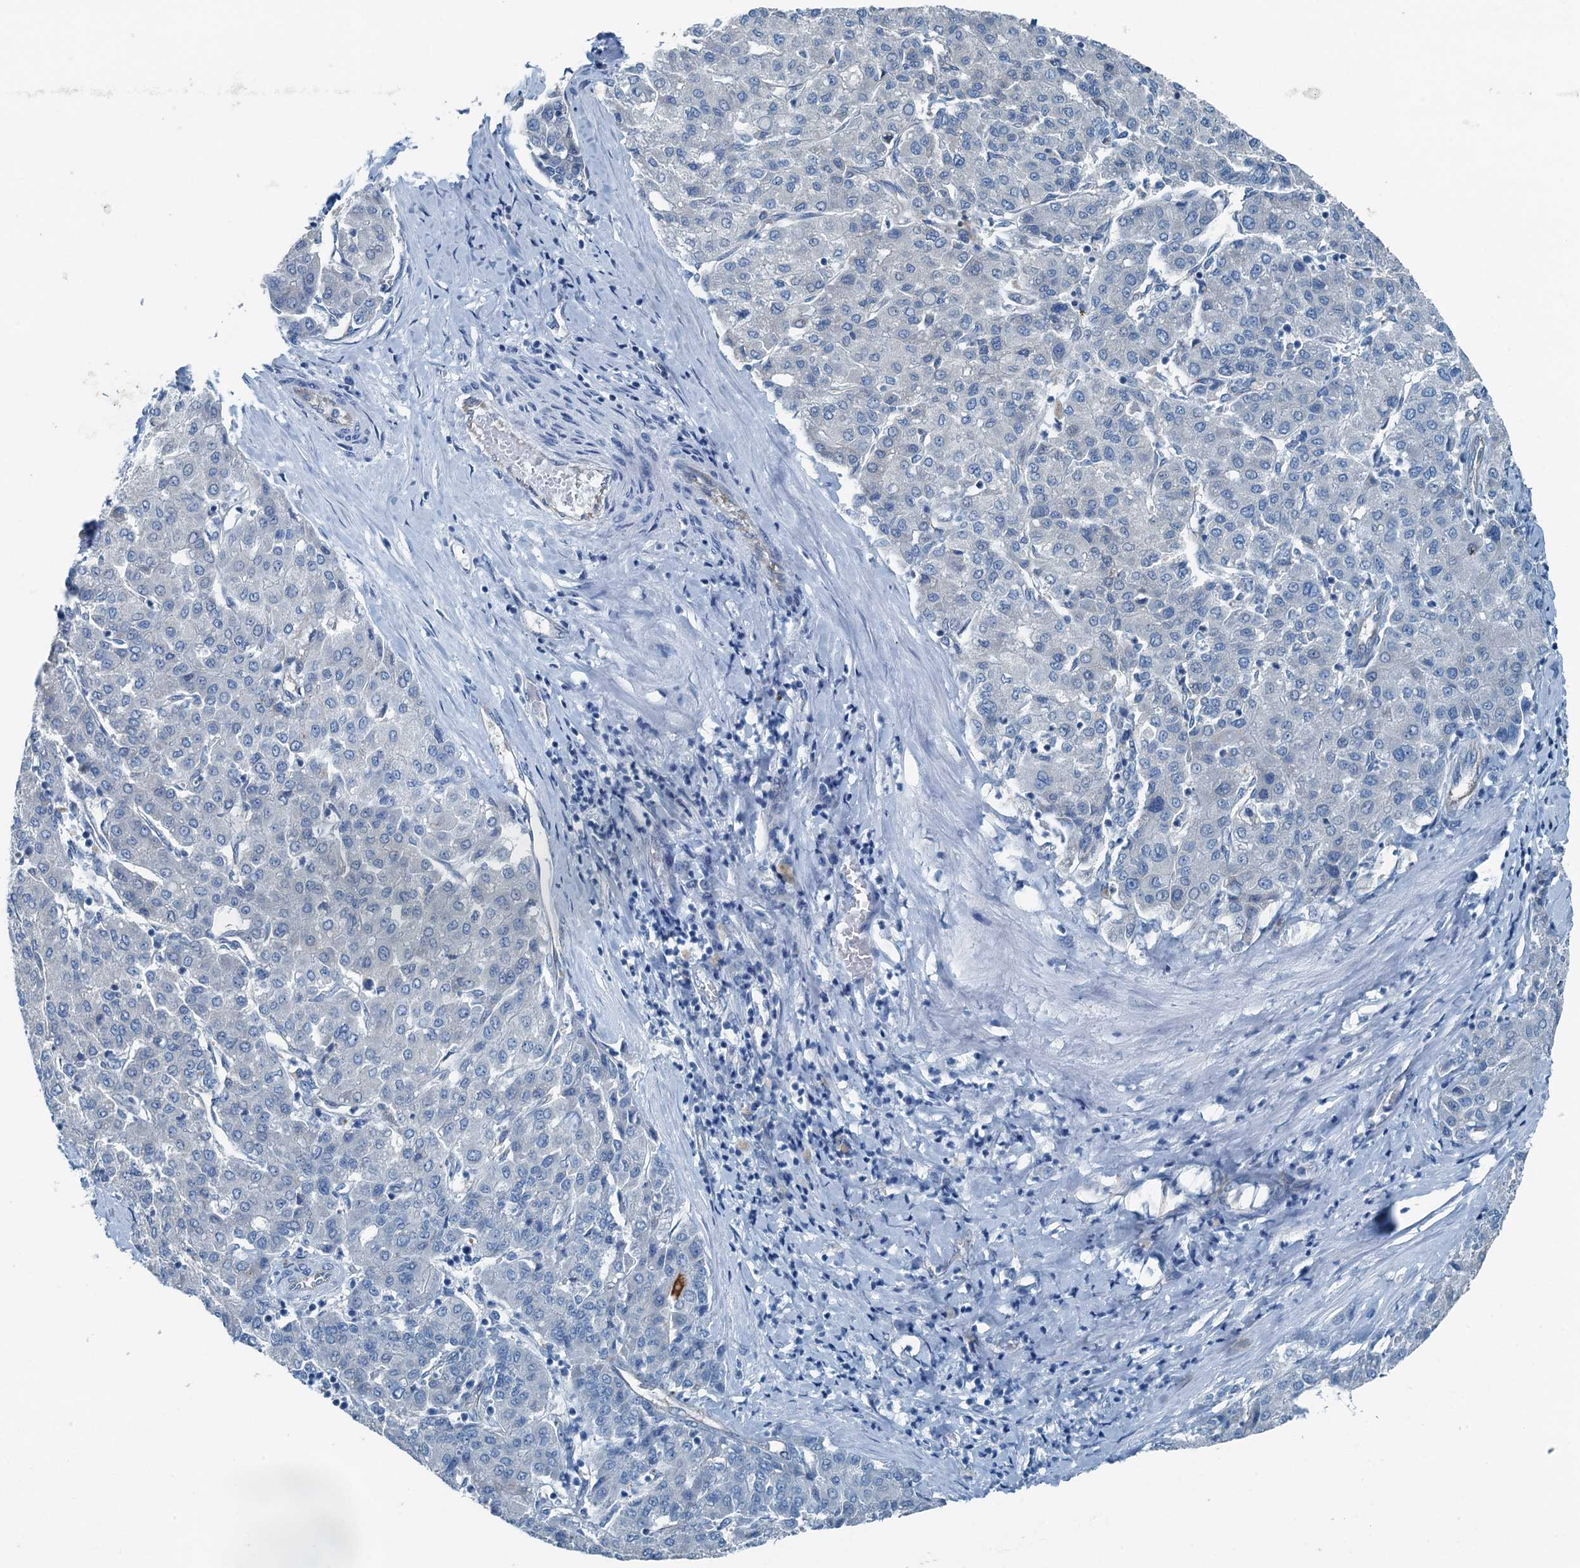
{"staining": {"intensity": "negative", "quantity": "none", "location": "none"}, "tissue": "liver cancer", "cell_type": "Tumor cells", "image_type": "cancer", "snomed": [{"axis": "morphology", "description": "Carcinoma, Hepatocellular, NOS"}, {"axis": "topography", "description": "Liver"}], "caption": "An immunohistochemistry histopathology image of liver cancer is shown. There is no staining in tumor cells of liver cancer.", "gene": "GFOD2", "patient": {"sex": "male", "age": 65}}